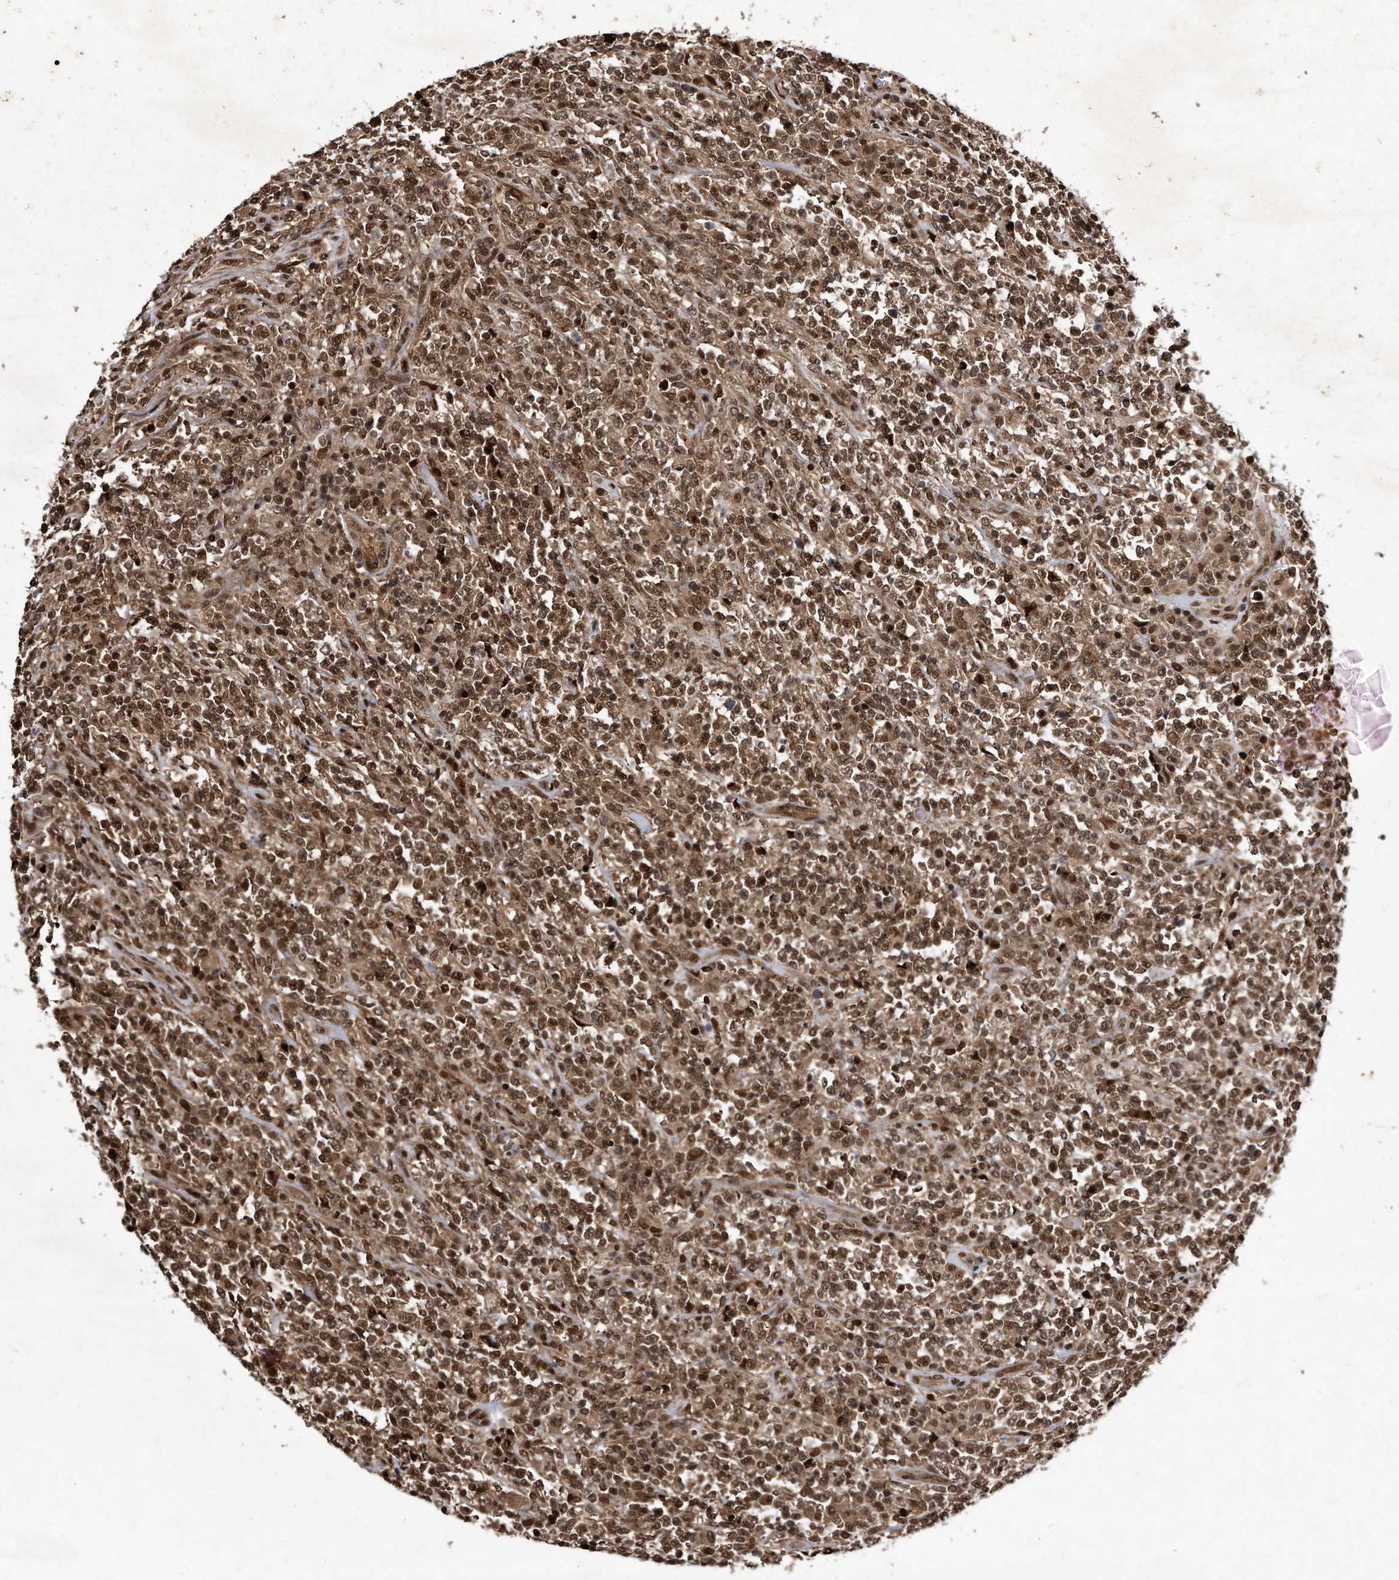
{"staining": {"intensity": "moderate", "quantity": ">75%", "location": "cytoplasmic/membranous,nuclear"}, "tissue": "lymphoma", "cell_type": "Tumor cells", "image_type": "cancer", "snomed": [{"axis": "morphology", "description": "Malignant lymphoma, non-Hodgkin's type, High grade"}, {"axis": "topography", "description": "Soft tissue"}], "caption": "This histopathology image demonstrates malignant lymphoma, non-Hodgkin's type (high-grade) stained with IHC to label a protein in brown. The cytoplasmic/membranous and nuclear of tumor cells show moderate positivity for the protein. Nuclei are counter-stained blue.", "gene": "RAD23B", "patient": {"sex": "male", "age": 18}}